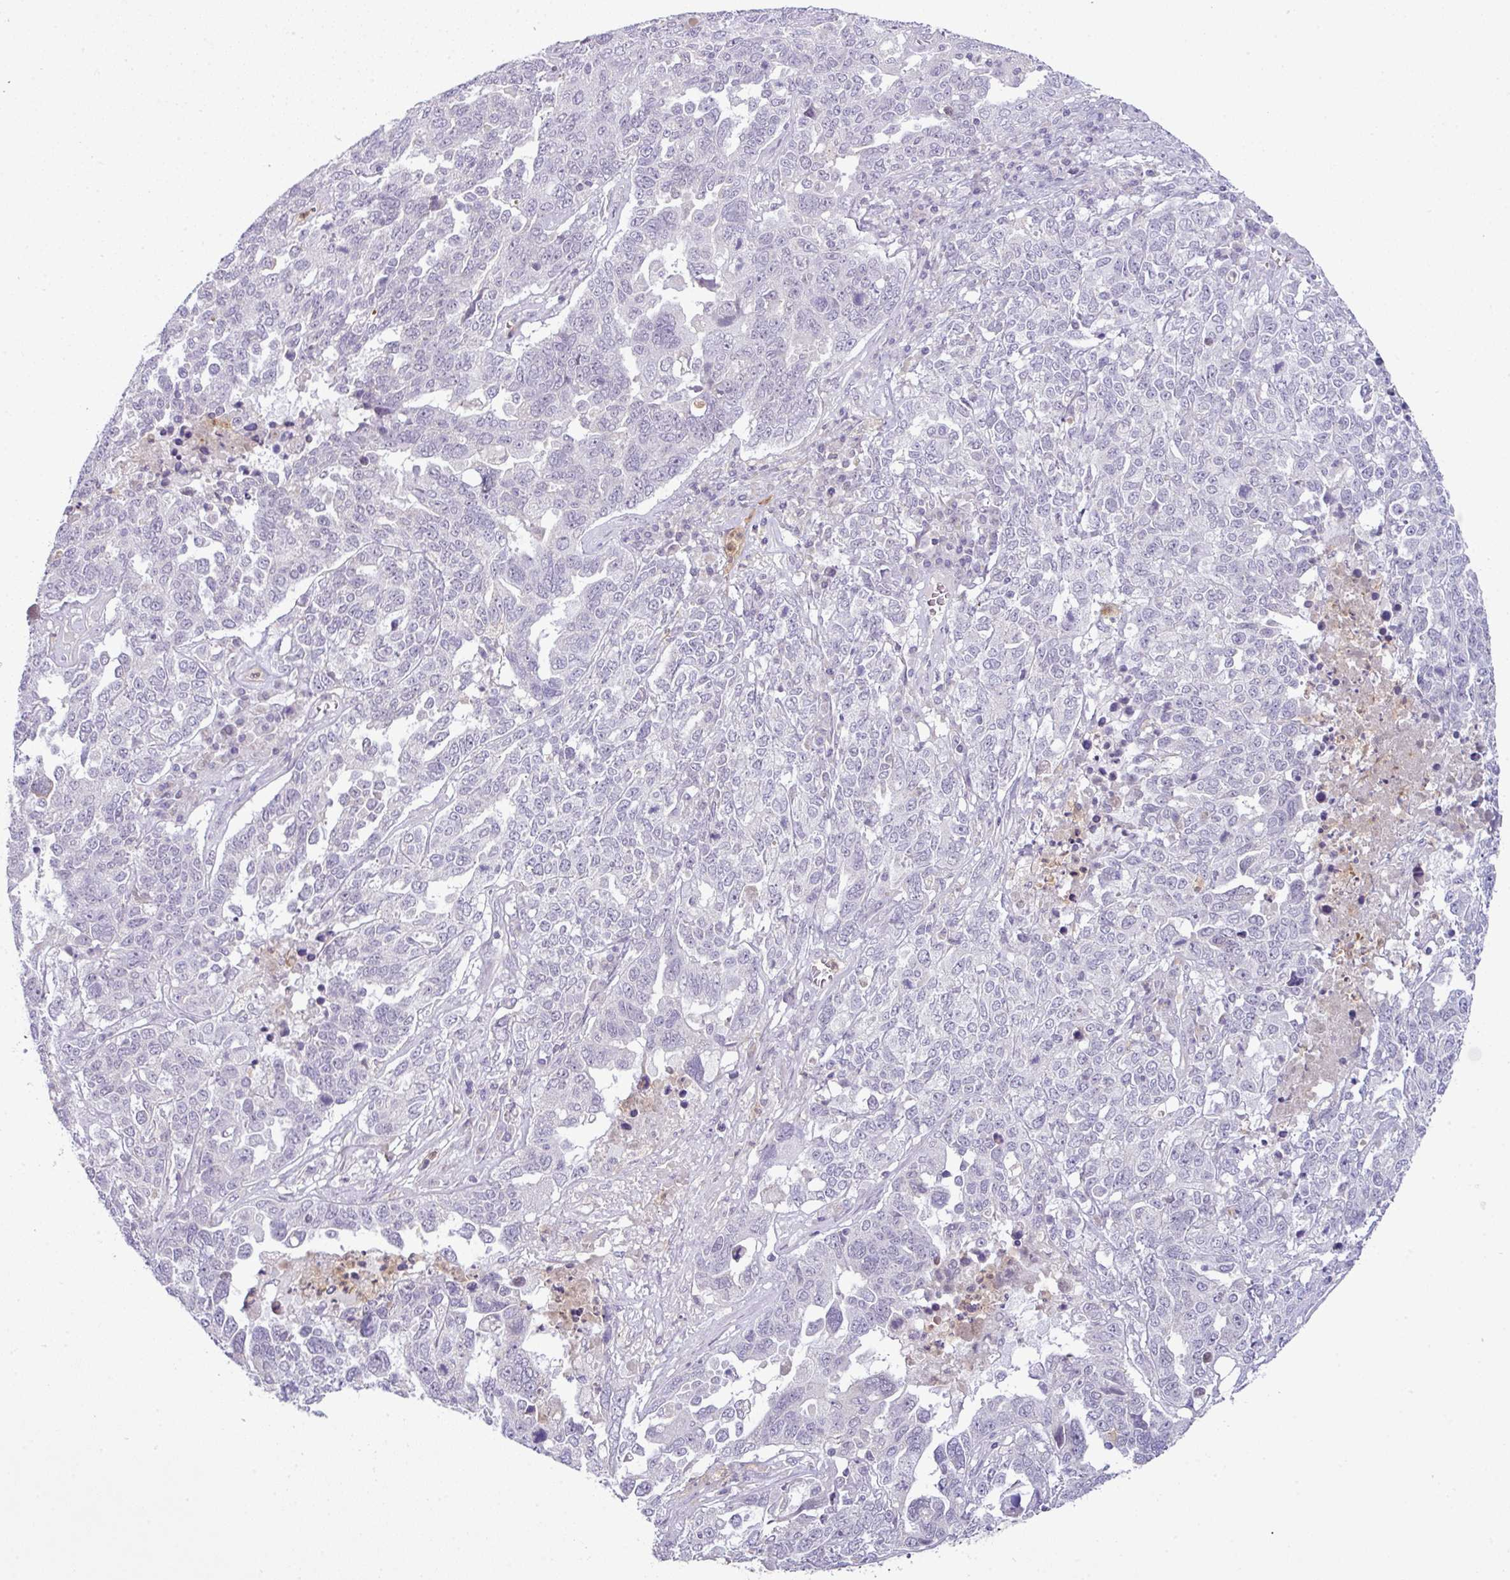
{"staining": {"intensity": "negative", "quantity": "none", "location": "none"}, "tissue": "ovarian cancer", "cell_type": "Tumor cells", "image_type": "cancer", "snomed": [{"axis": "morphology", "description": "Carcinoma, endometroid"}, {"axis": "topography", "description": "Ovary"}], "caption": "Protein analysis of ovarian cancer shows no significant positivity in tumor cells.", "gene": "HBEGF", "patient": {"sex": "female", "age": 62}}